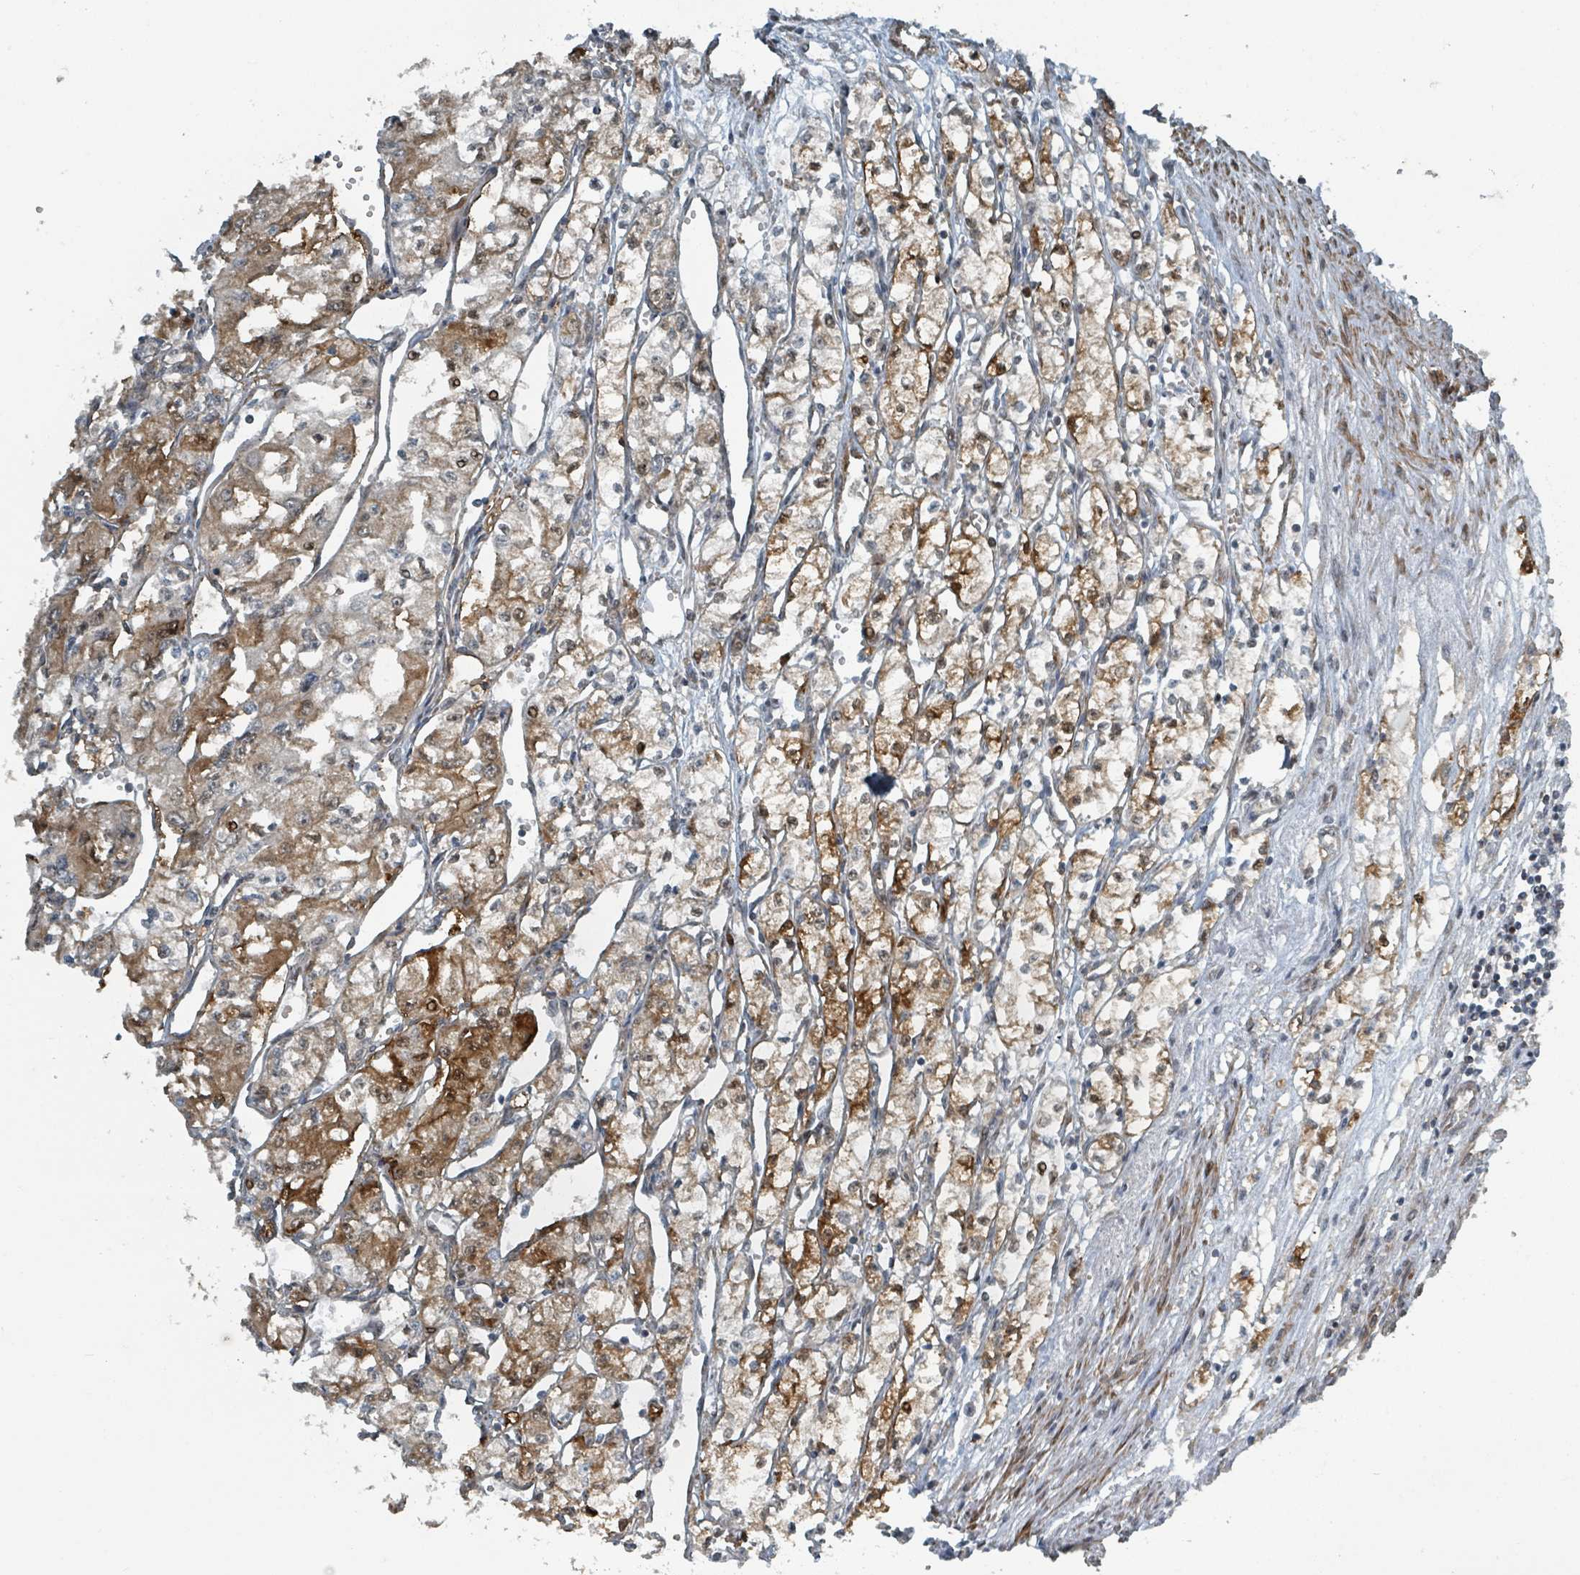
{"staining": {"intensity": "moderate", "quantity": ">75%", "location": "cytoplasmic/membranous,nuclear"}, "tissue": "renal cancer", "cell_type": "Tumor cells", "image_type": "cancer", "snomed": [{"axis": "morphology", "description": "Adenocarcinoma, NOS"}, {"axis": "topography", "description": "Kidney"}], "caption": "The photomicrograph displays a brown stain indicating the presence of a protein in the cytoplasmic/membranous and nuclear of tumor cells in renal cancer.", "gene": "RHPN2", "patient": {"sex": "male", "age": 59}}